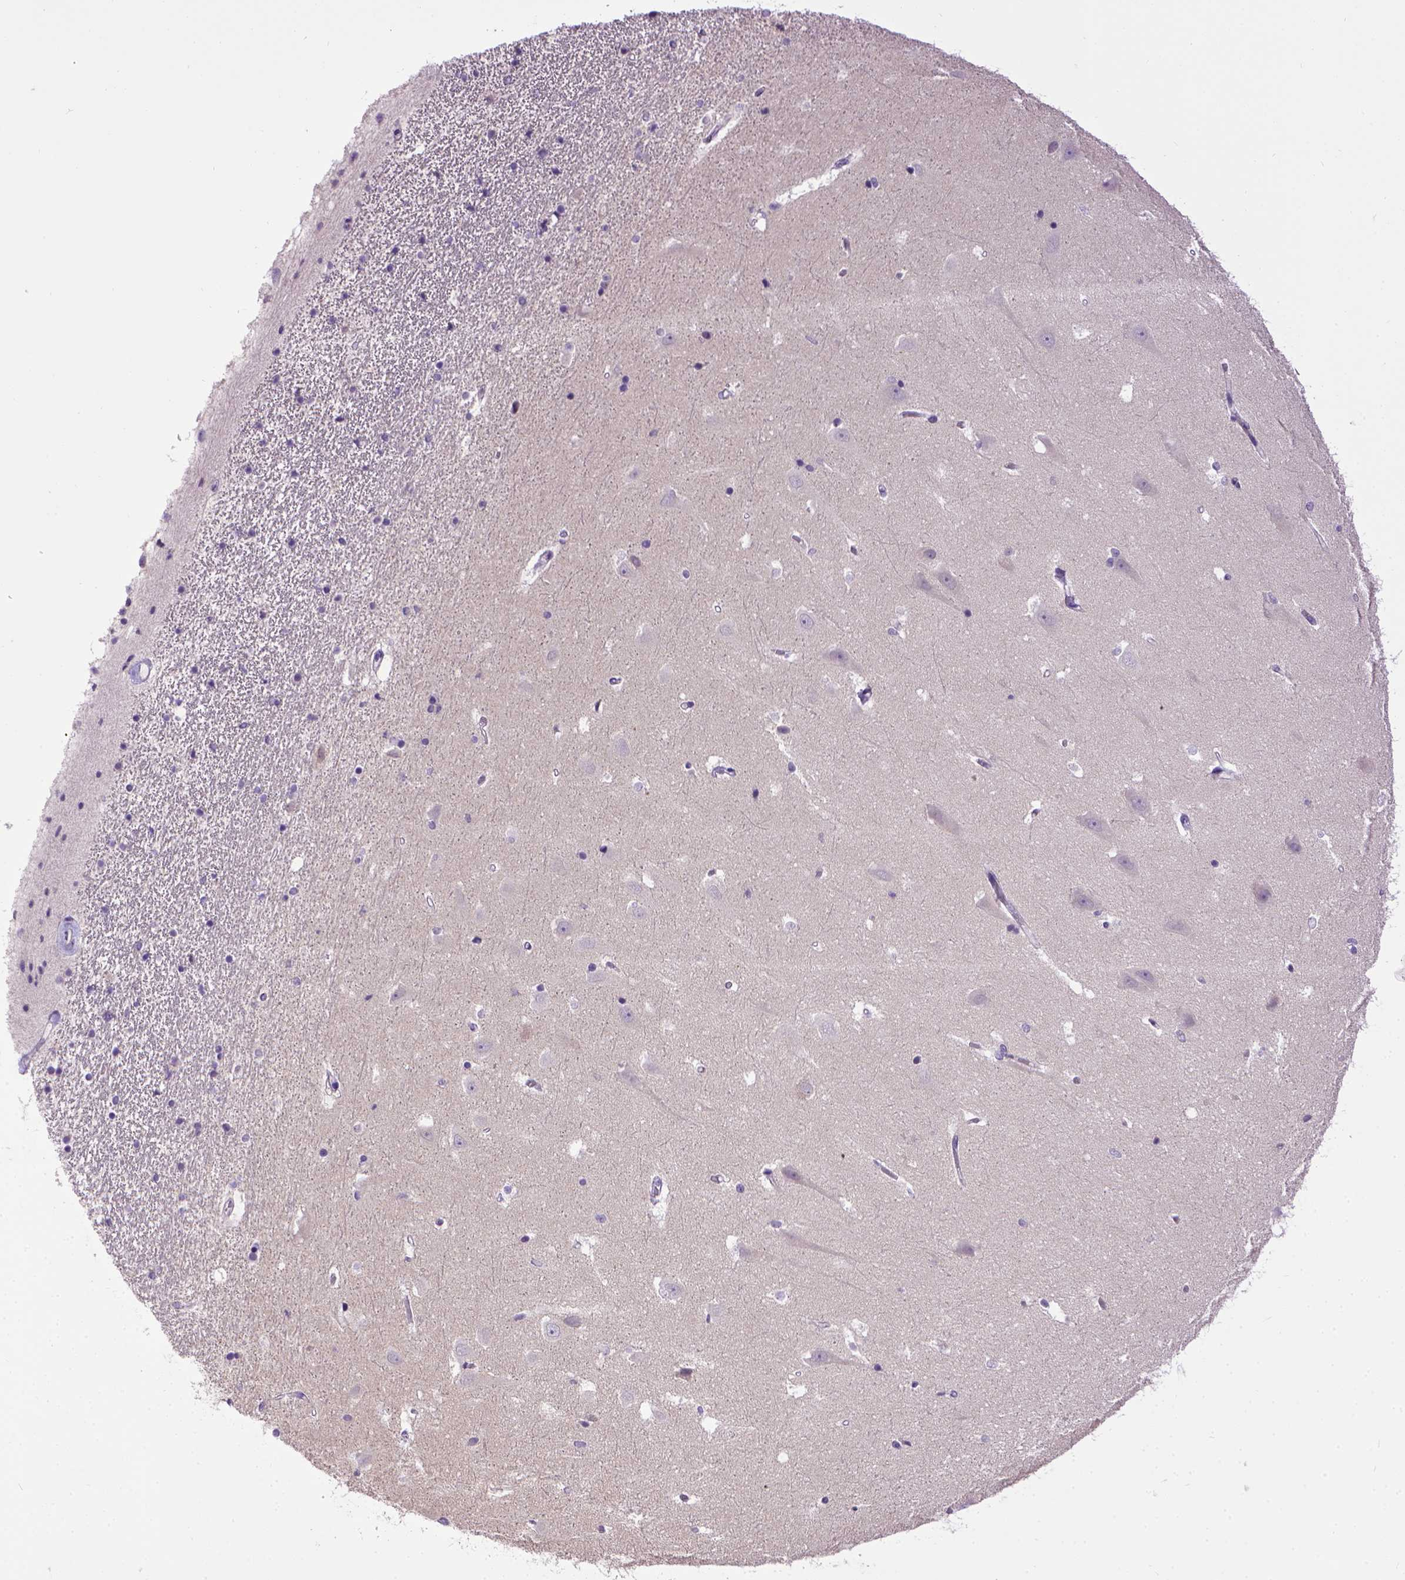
{"staining": {"intensity": "negative", "quantity": "none", "location": "none"}, "tissue": "hippocampus", "cell_type": "Glial cells", "image_type": "normal", "snomed": [{"axis": "morphology", "description": "Normal tissue, NOS"}, {"axis": "topography", "description": "Hippocampus"}], "caption": "Photomicrograph shows no significant protein expression in glial cells of benign hippocampus. (DAB (3,3'-diaminobenzidine) immunohistochemistry (IHC) with hematoxylin counter stain).", "gene": "CDH1", "patient": {"sex": "male", "age": 44}}